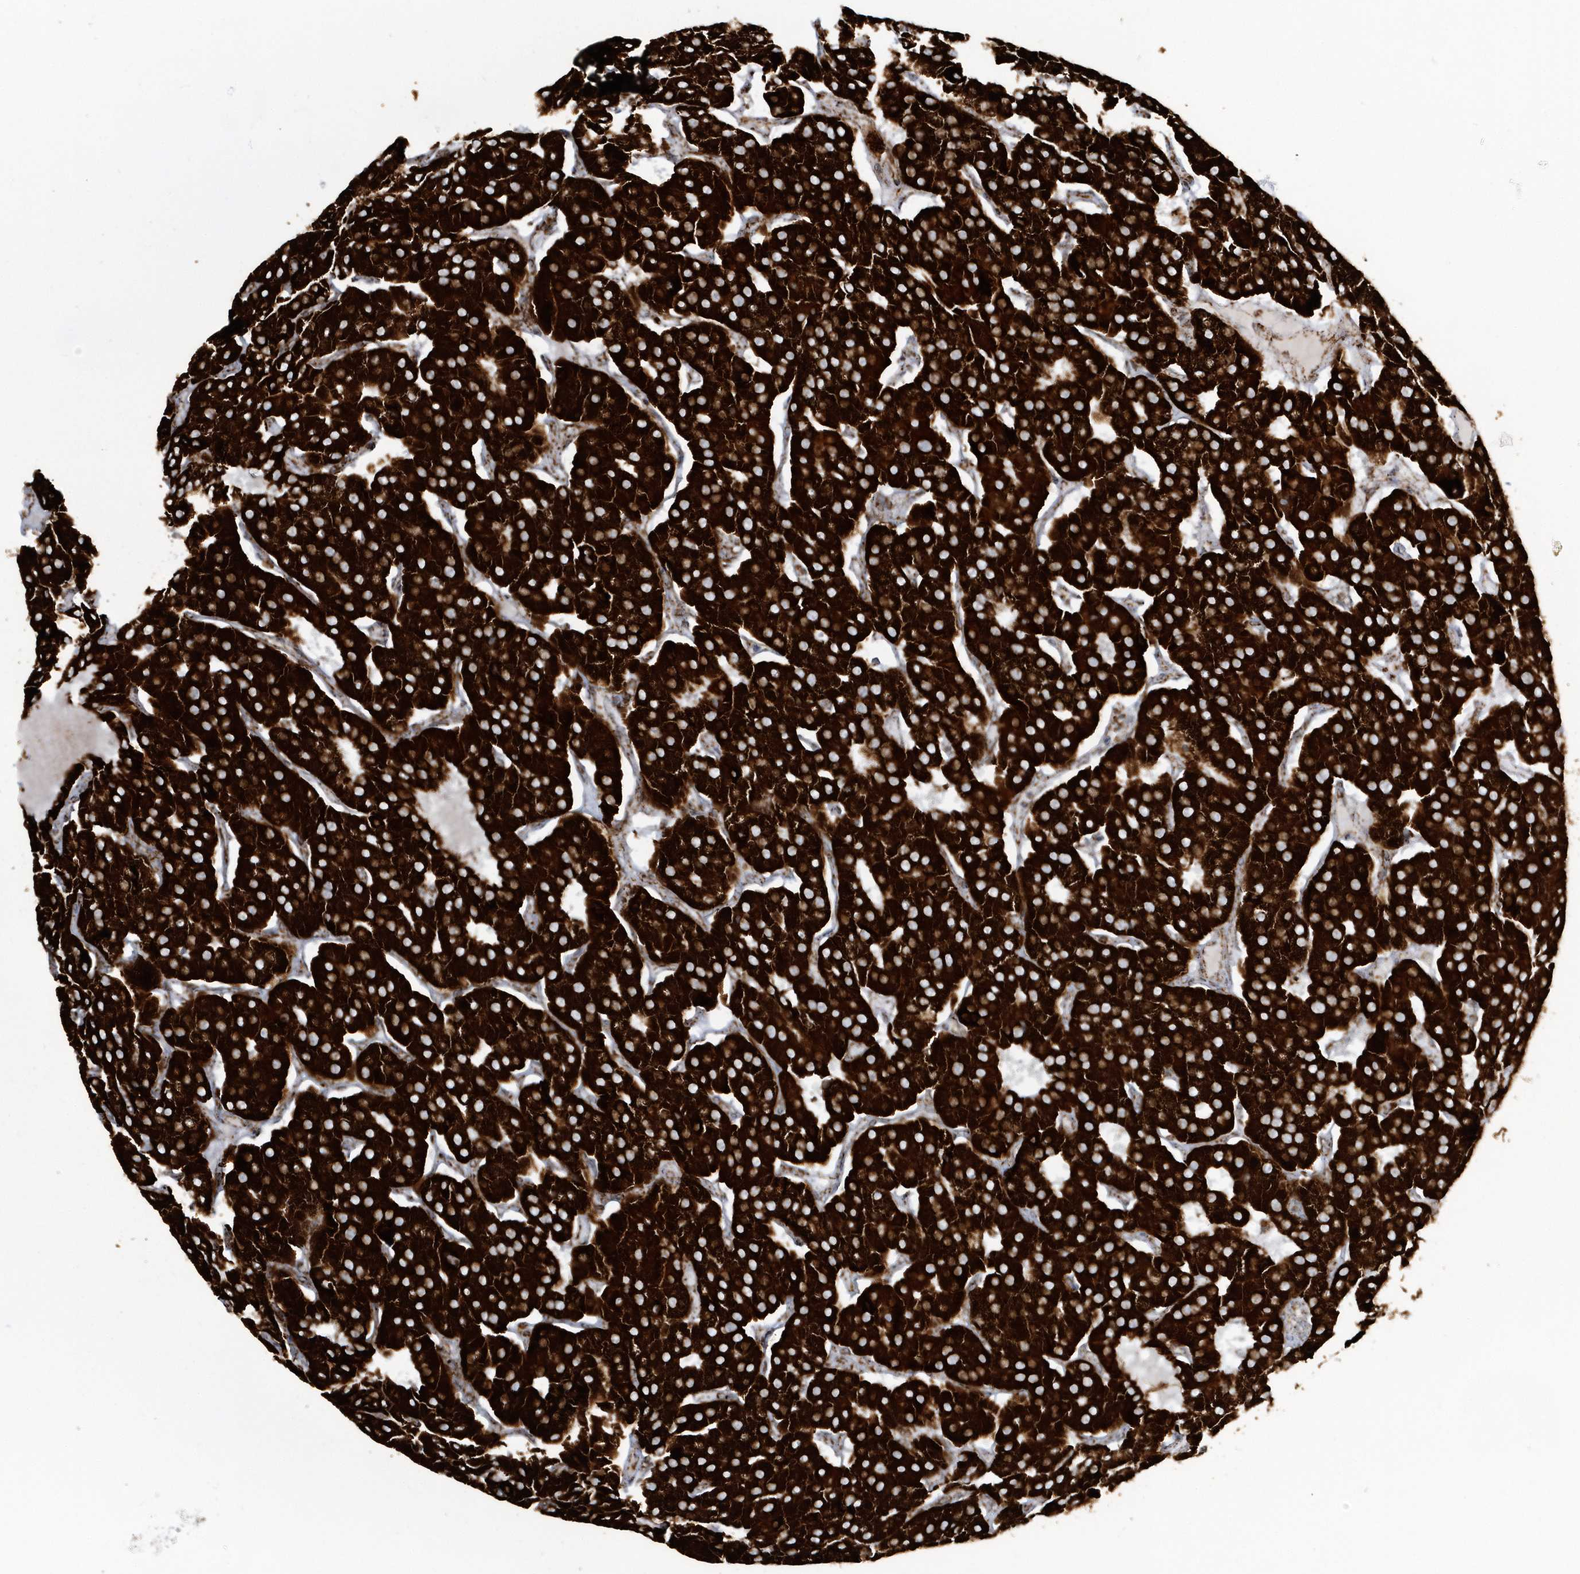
{"staining": {"intensity": "strong", "quantity": ">75%", "location": "cytoplasmic/membranous"}, "tissue": "parathyroid gland", "cell_type": "Glandular cells", "image_type": "normal", "snomed": [{"axis": "morphology", "description": "Normal tissue, NOS"}, {"axis": "morphology", "description": "Adenoma, NOS"}, {"axis": "topography", "description": "Parathyroid gland"}], "caption": "Protein staining of benign parathyroid gland displays strong cytoplasmic/membranous positivity in approximately >75% of glandular cells.", "gene": "CRY2", "patient": {"sex": "female", "age": 86}}